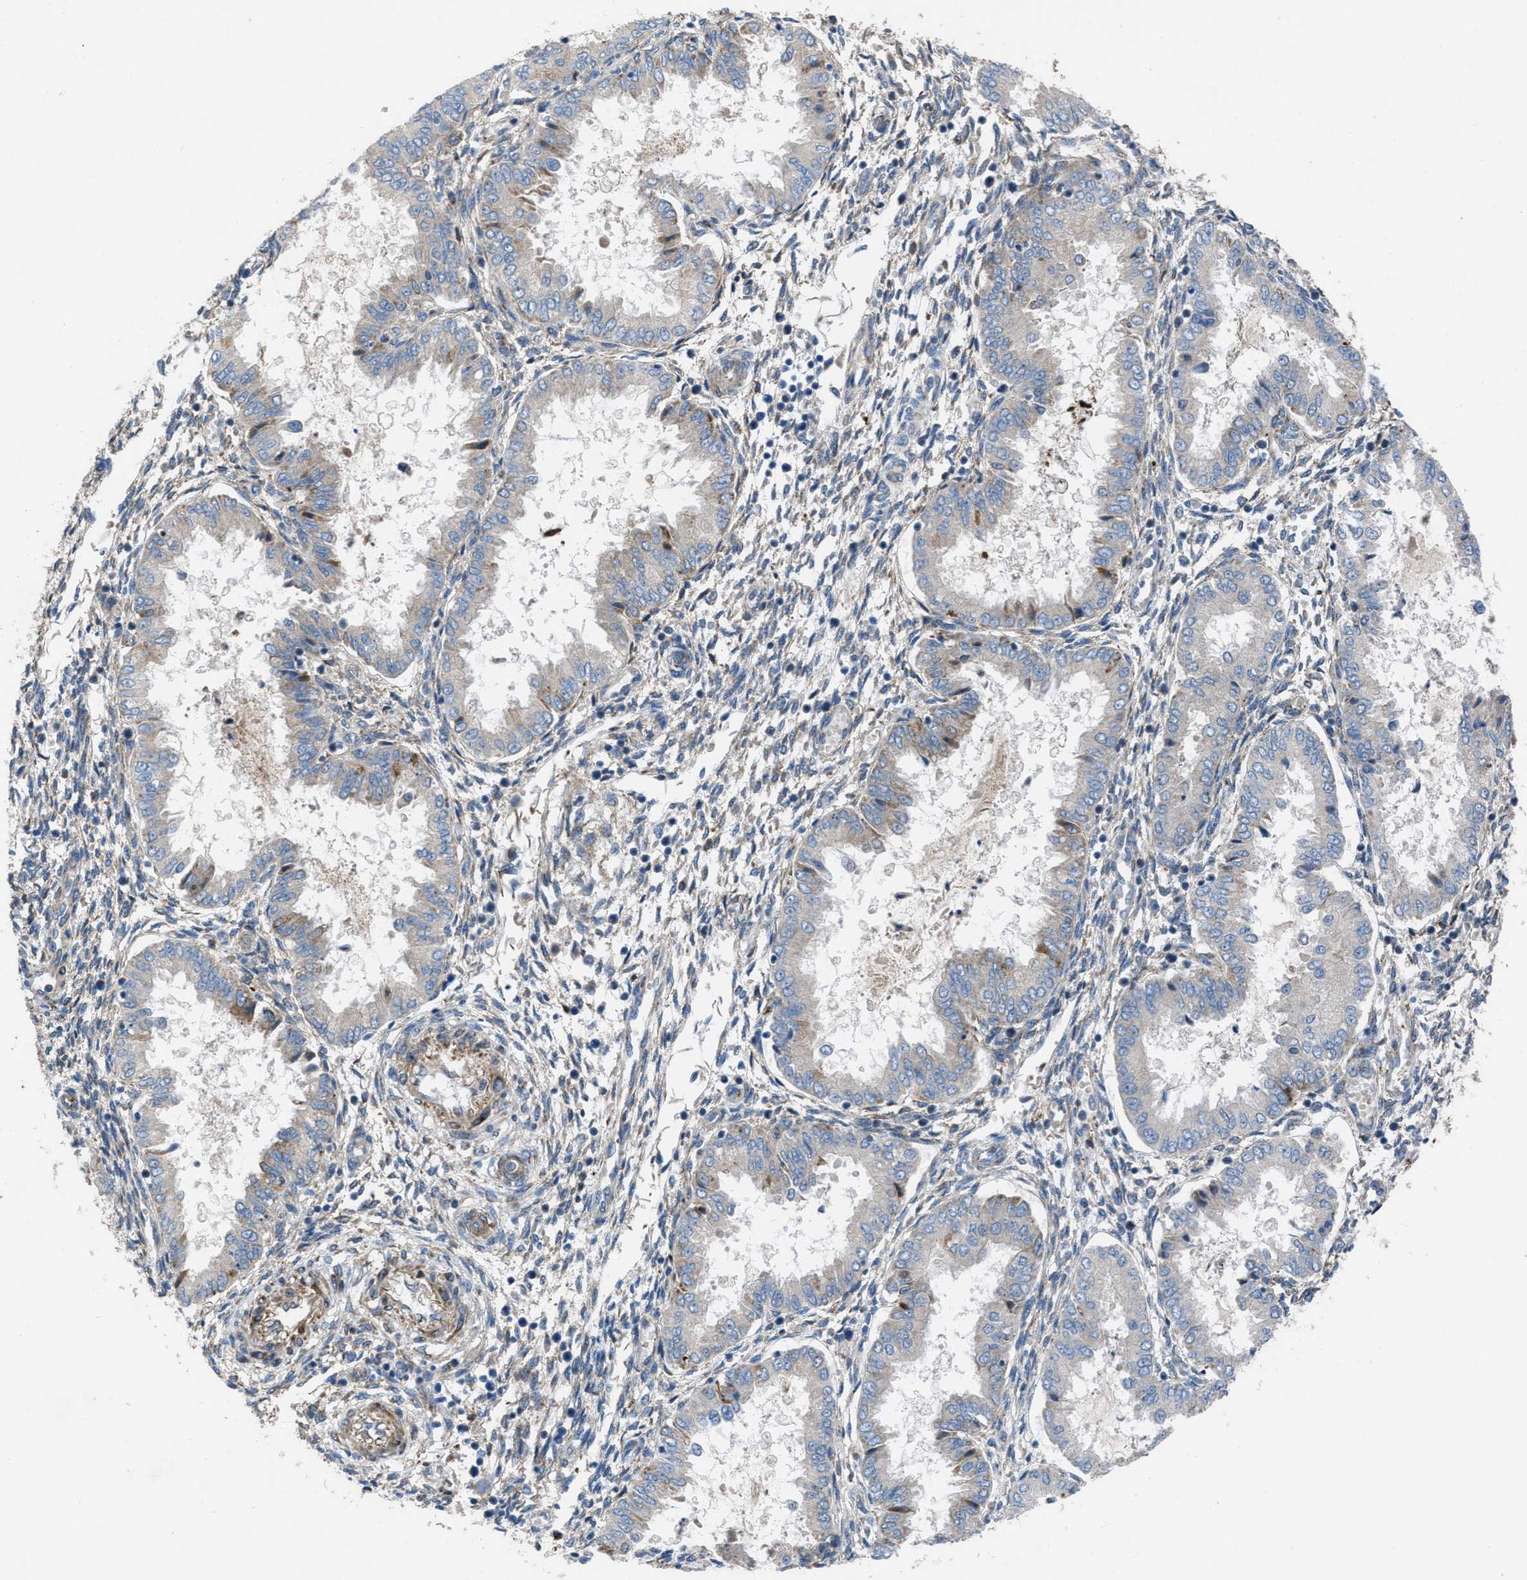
{"staining": {"intensity": "weak", "quantity": "25%-75%", "location": "cytoplasmic/membranous"}, "tissue": "endometrium", "cell_type": "Cells in endometrial stroma", "image_type": "normal", "snomed": [{"axis": "morphology", "description": "Normal tissue, NOS"}, {"axis": "topography", "description": "Endometrium"}], "caption": "IHC (DAB (3,3'-diaminobenzidine)) staining of normal endometrium exhibits weak cytoplasmic/membranous protein expression in approximately 25%-75% of cells in endometrial stroma.", "gene": "SLC6A9", "patient": {"sex": "female", "age": 33}}